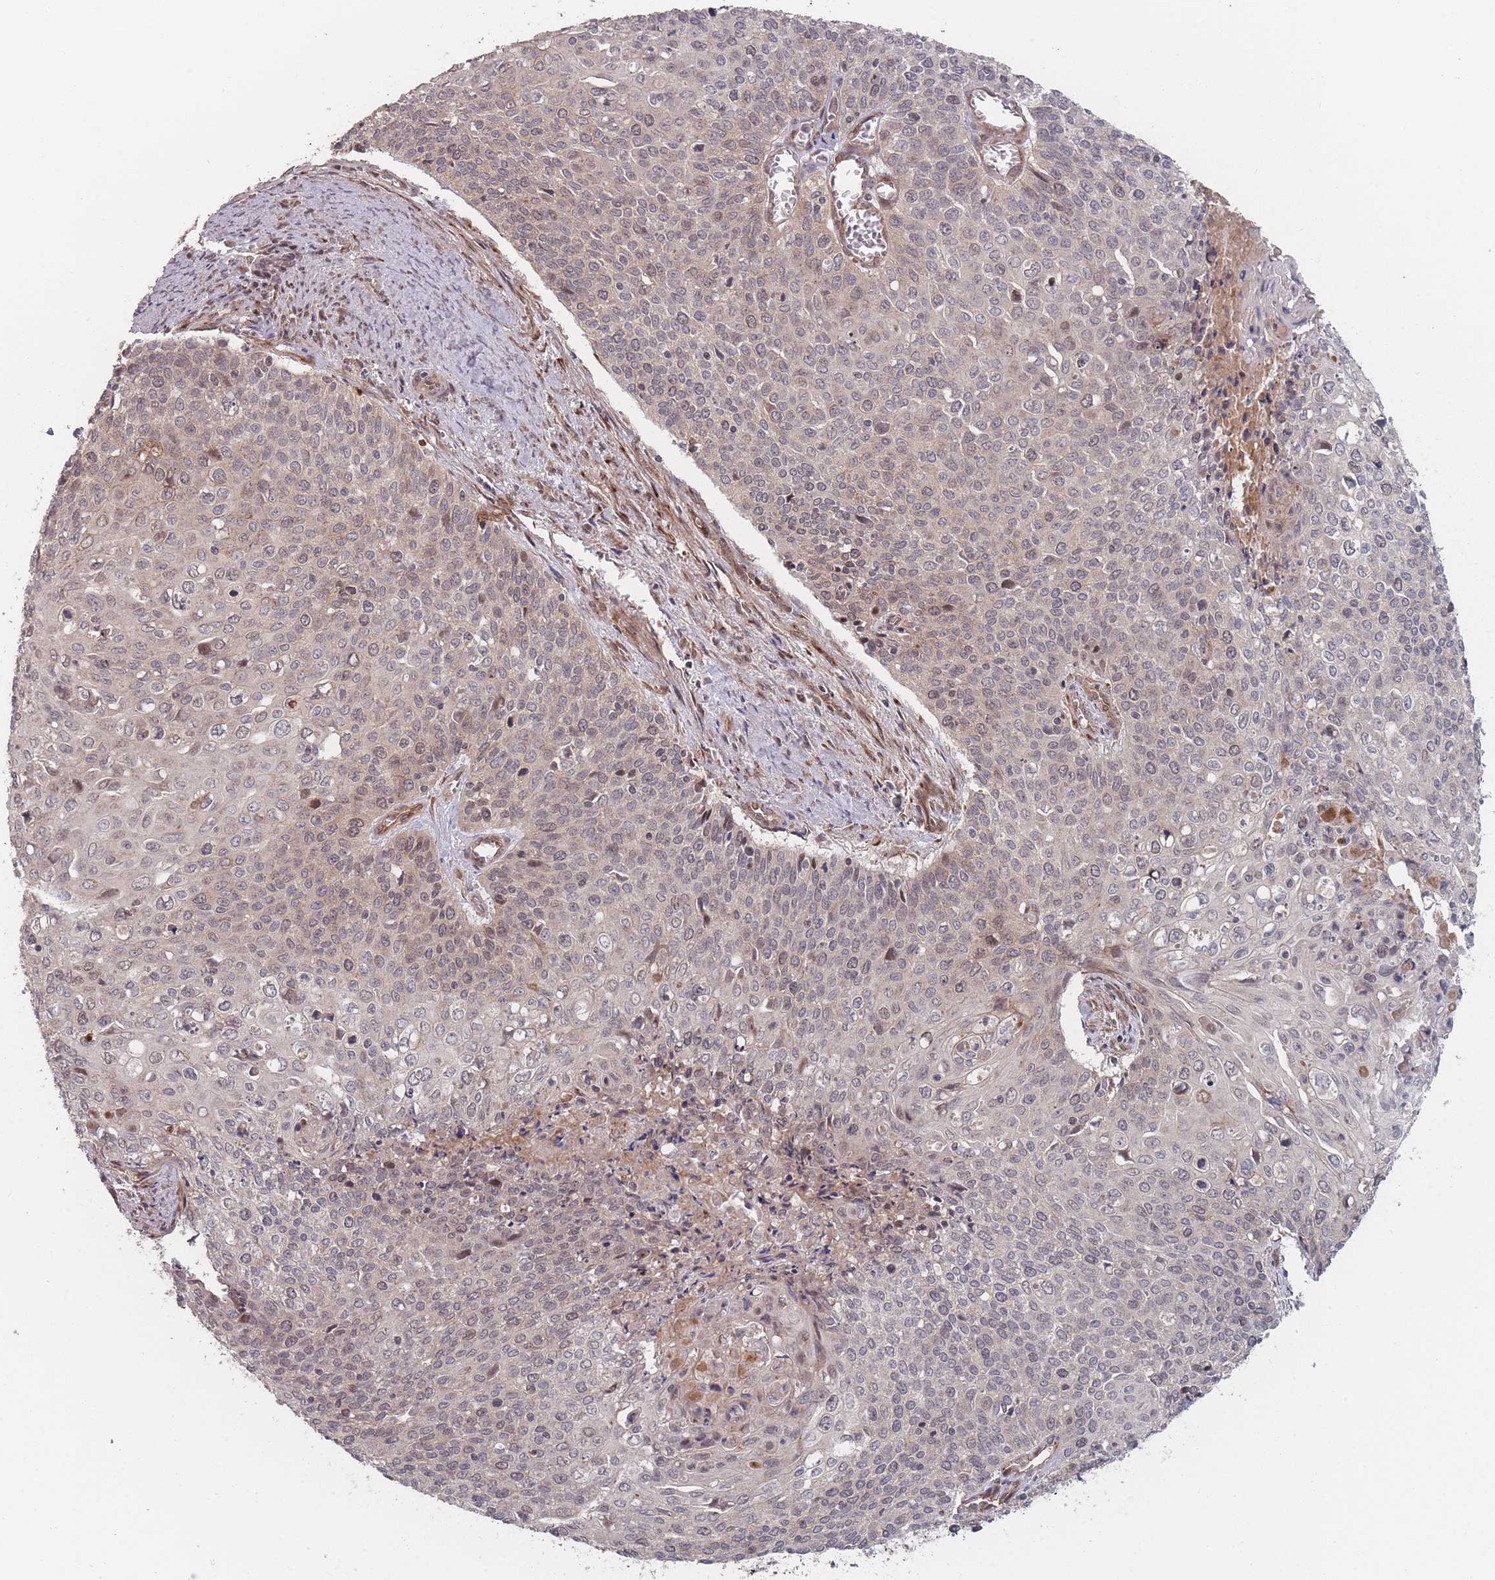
{"staining": {"intensity": "weak", "quantity": ">75%", "location": "cytoplasmic/membranous,nuclear"}, "tissue": "cervical cancer", "cell_type": "Tumor cells", "image_type": "cancer", "snomed": [{"axis": "morphology", "description": "Squamous cell carcinoma, NOS"}, {"axis": "topography", "description": "Cervix"}], "caption": "Immunohistochemical staining of human squamous cell carcinoma (cervical) exhibits low levels of weak cytoplasmic/membranous and nuclear protein expression in approximately >75% of tumor cells. The staining was performed using DAB, with brown indicating positive protein expression. Nuclei are stained blue with hematoxylin.", "gene": "CNTRL", "patient": {"sex": "female", "age": 39}}